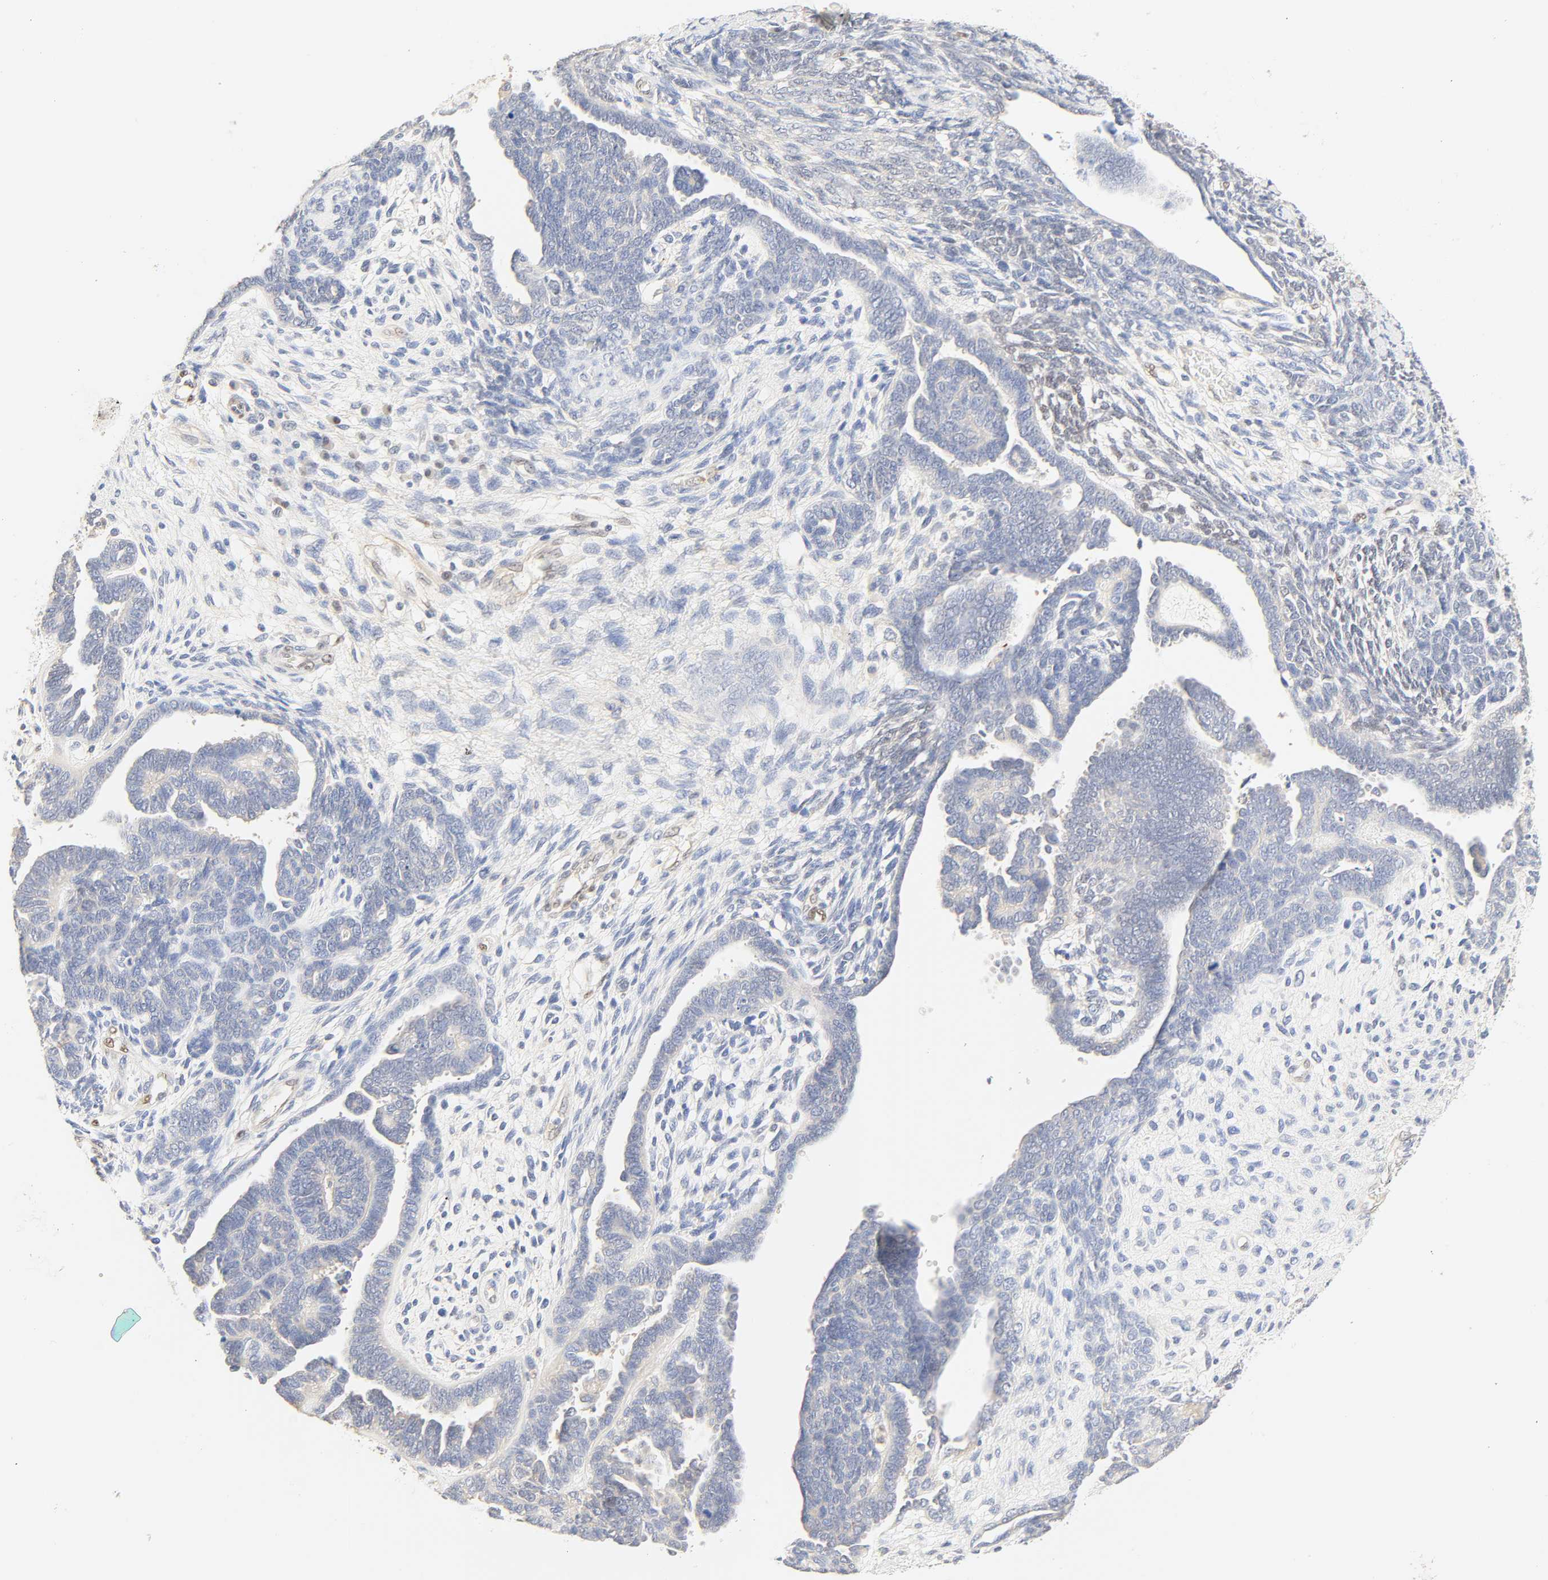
{"staining": {"intensity": "negative", "quantity": "none", "location": "none"}, "tissue": "endometrial cancer", "cell_type": "Tumor cells", "image_type": "cancer", "snomed": [{"axis": "morphology", "description": "Neoplasm, malignant, NOS"}, {"axis": "topography", "description": "Endometrium"}], "caption": "Protein analysis of endometrial cancer displays no significant positivity in tumor cells.", "gene": "BORCS8-MEF2B", "patient": {"sex": "female", "age": 74}}